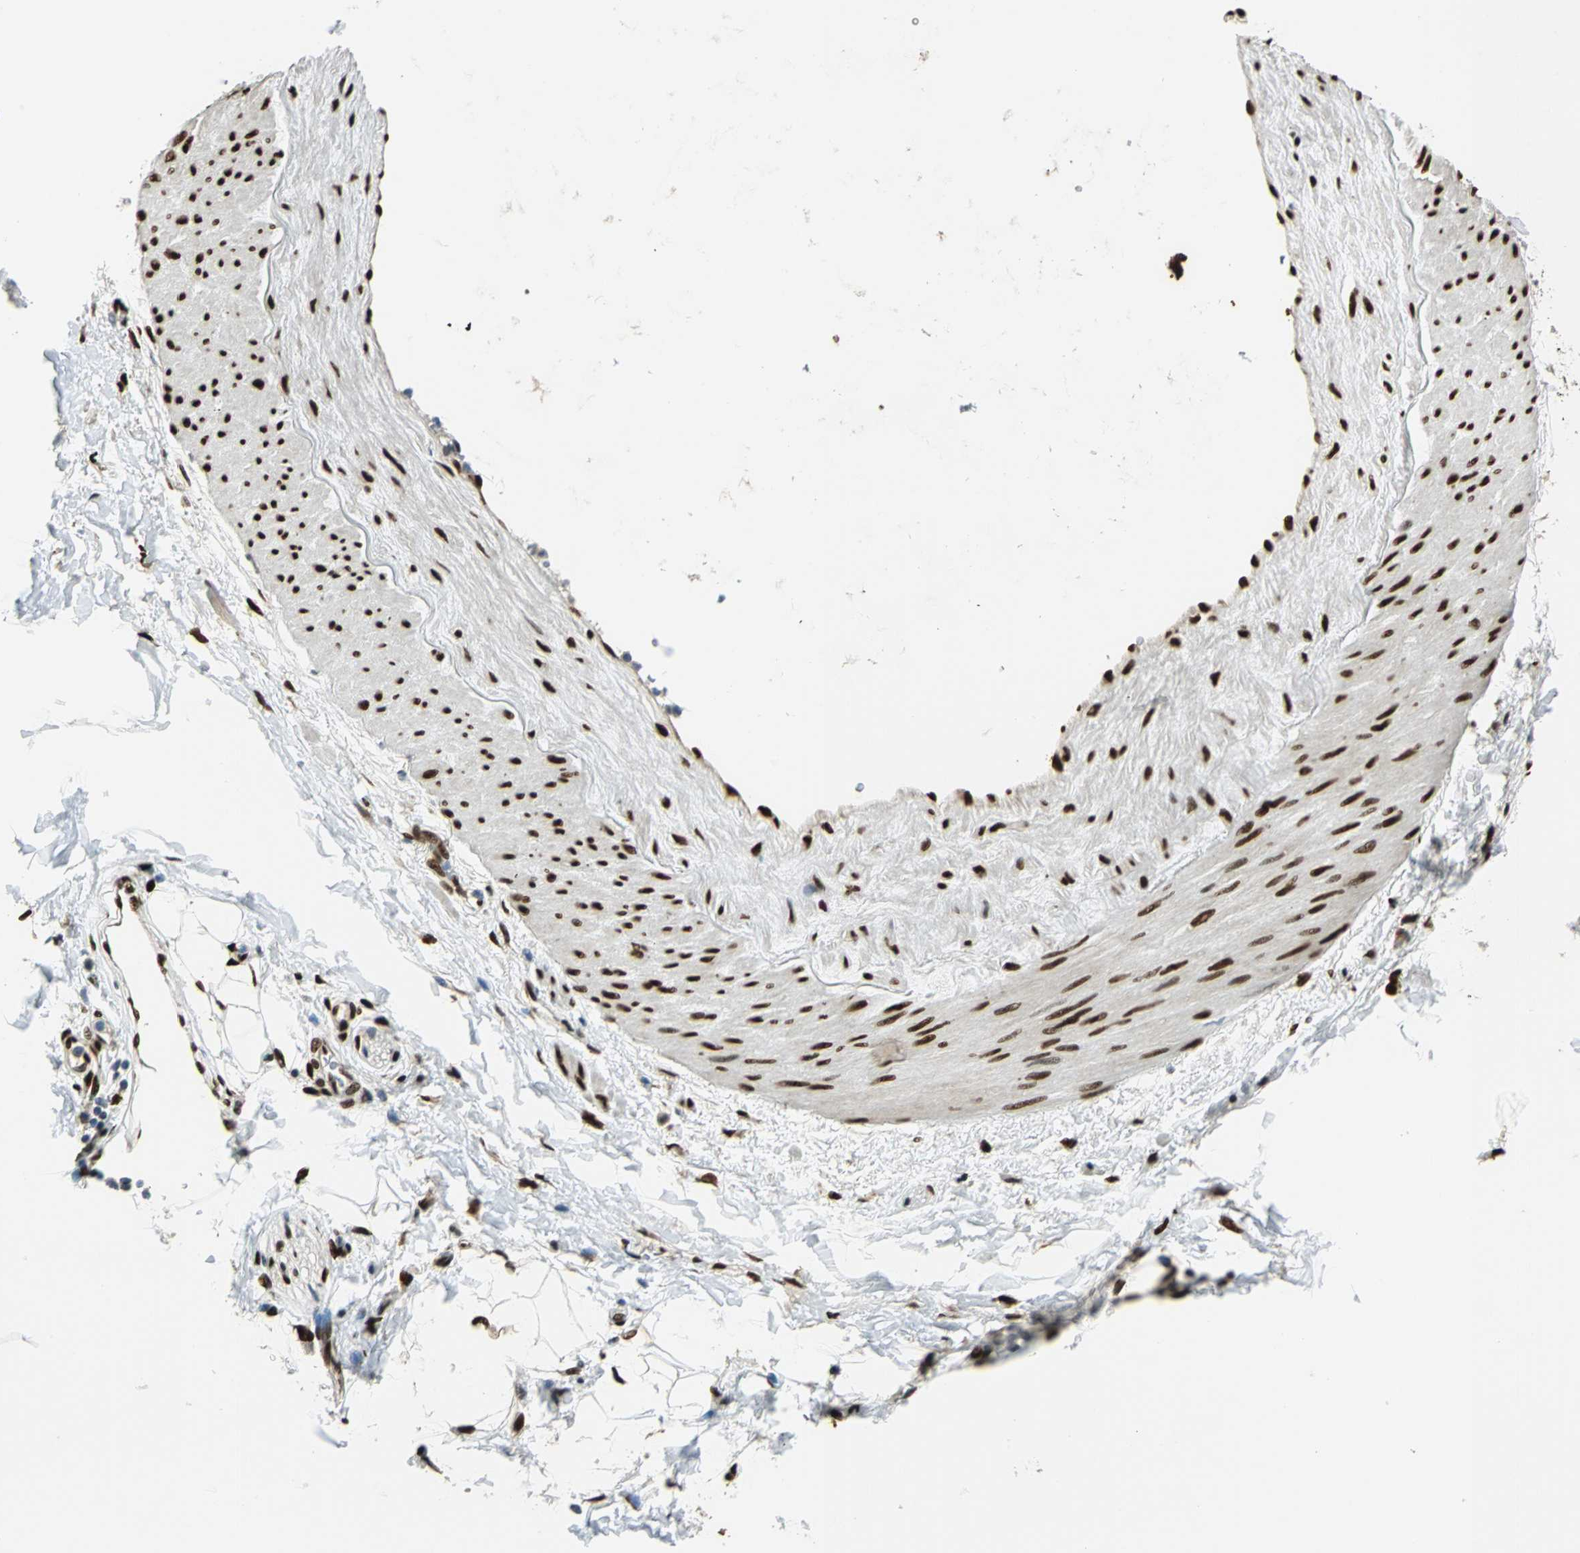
{"staining": {"intensity": "strong", "quantity": ">75%", "location": "nuclear"}, "tissue": "adipose tissue", "cell_type": "Adipocytes", "image_type": "normal", "snomed": [{"axis": "morphology", "description": "Normal tissue, NOS"}, {"axis": "morphology", "description": "Urothelial carcinoma, High grade"}, {"axis": "topography", "description": "Vascular tissue"}, {"axis": "topography", "description": "Urinary bladder"}], "caption": "Immunohistochemistry (IHC) micrograph of benign adipose tissue: adipose tissue stained using IHC exhibits high levels of strong protein expression localized specifically in the nuclear of adipocytes, appearing as a nuclear brown color.", "gene": "NFIA", "patient": {"sex": "female", "age": 56}}